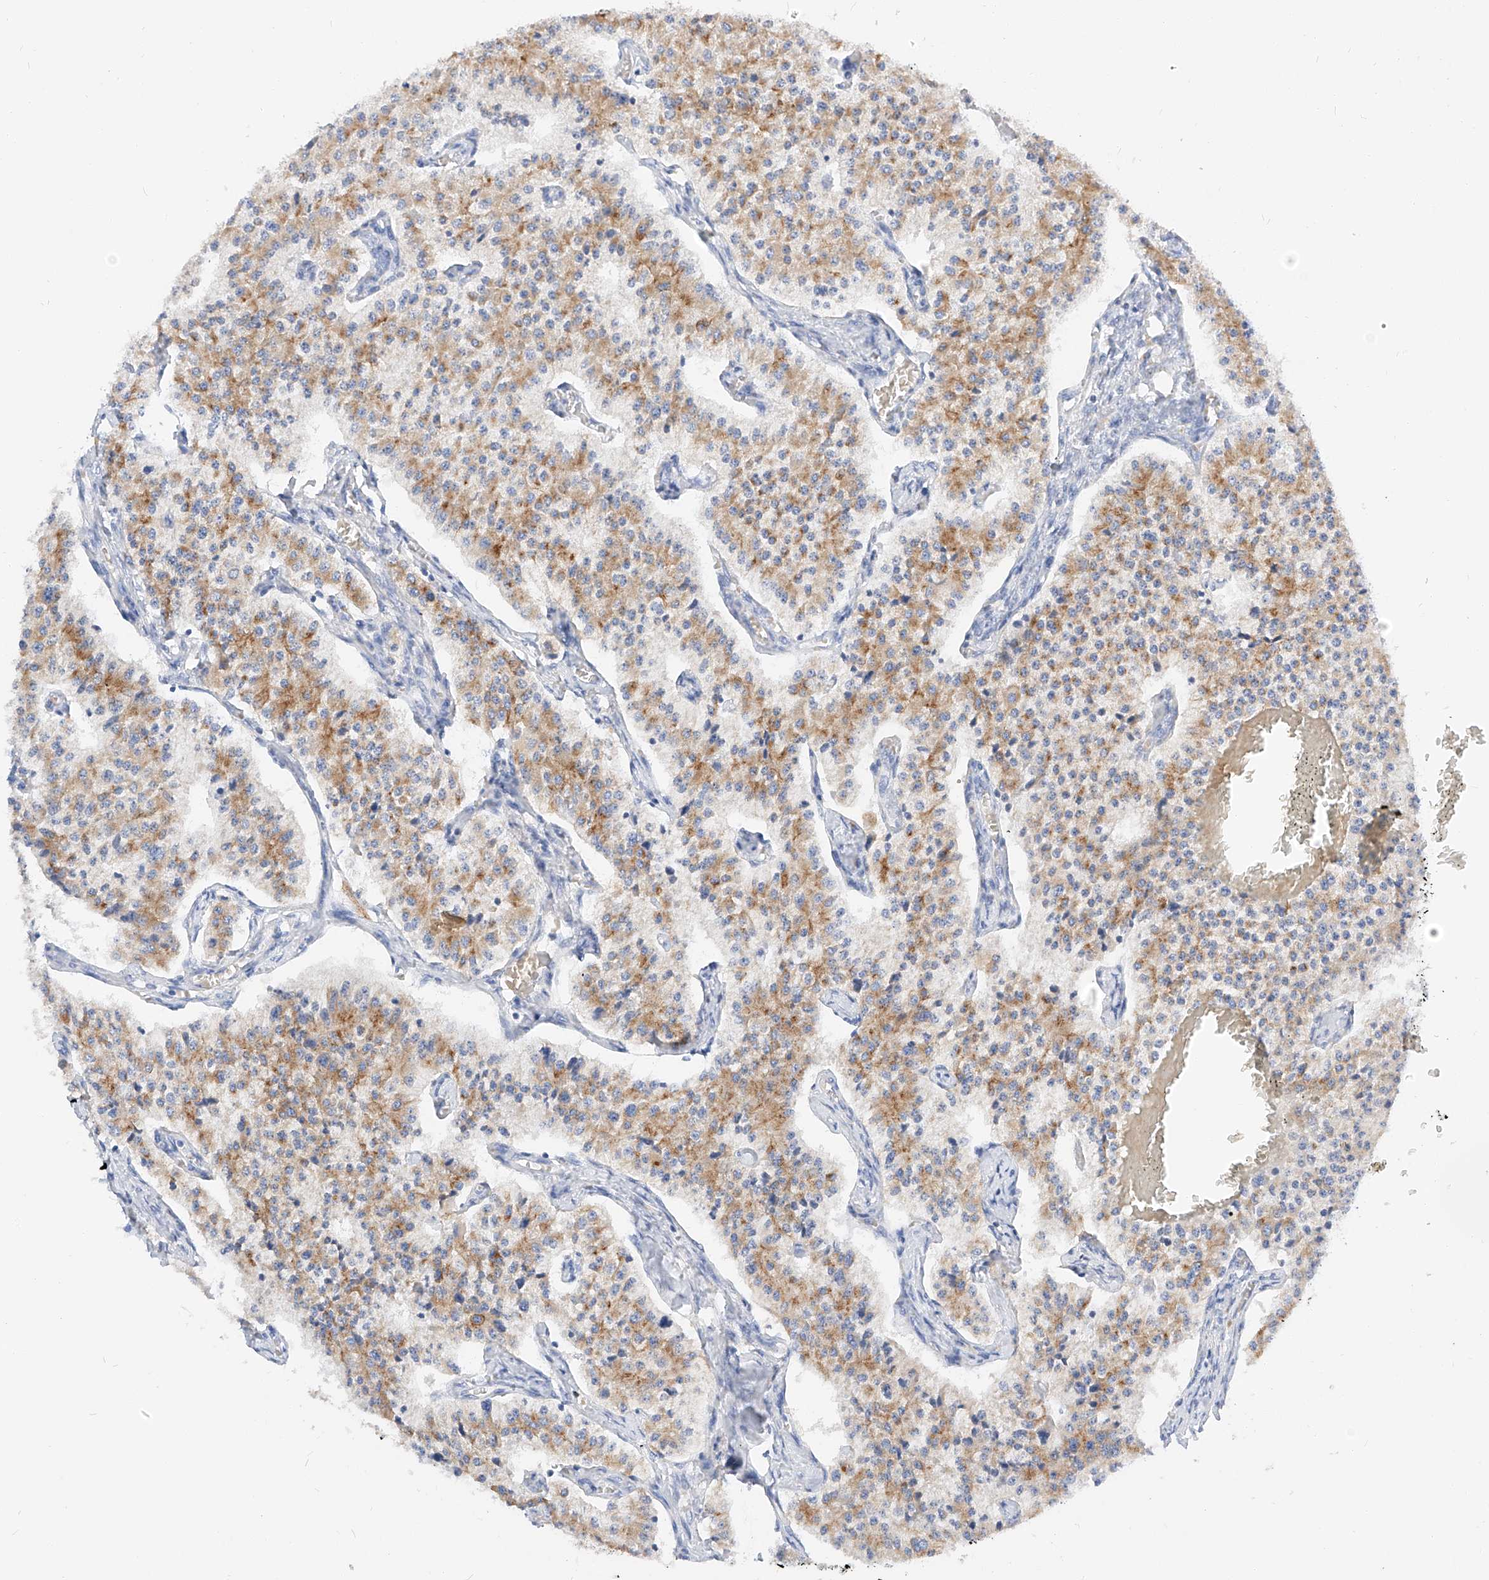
{"staining": {"intensity": "moderate", "quantity": "25%-75%", "location": "cytoplasmic/membranous"}, "tissue": "carcinoid", "cell_type": "Tumor cells", "image_type": "cancer", "snomed": [{"axis": "morphology", "description": "Carcinoid, malignant, NOS"}, {"axis": "topography", "description": "Colon"}], "caption": "Human malignant carcinoid stained for a protein (brown) reveals moderate cytoplasmic/membranous positive positivity in about 25%-75% of tumor cells.", "gene": "MAP7", "patient": {"sex": "female", "age": 52}}